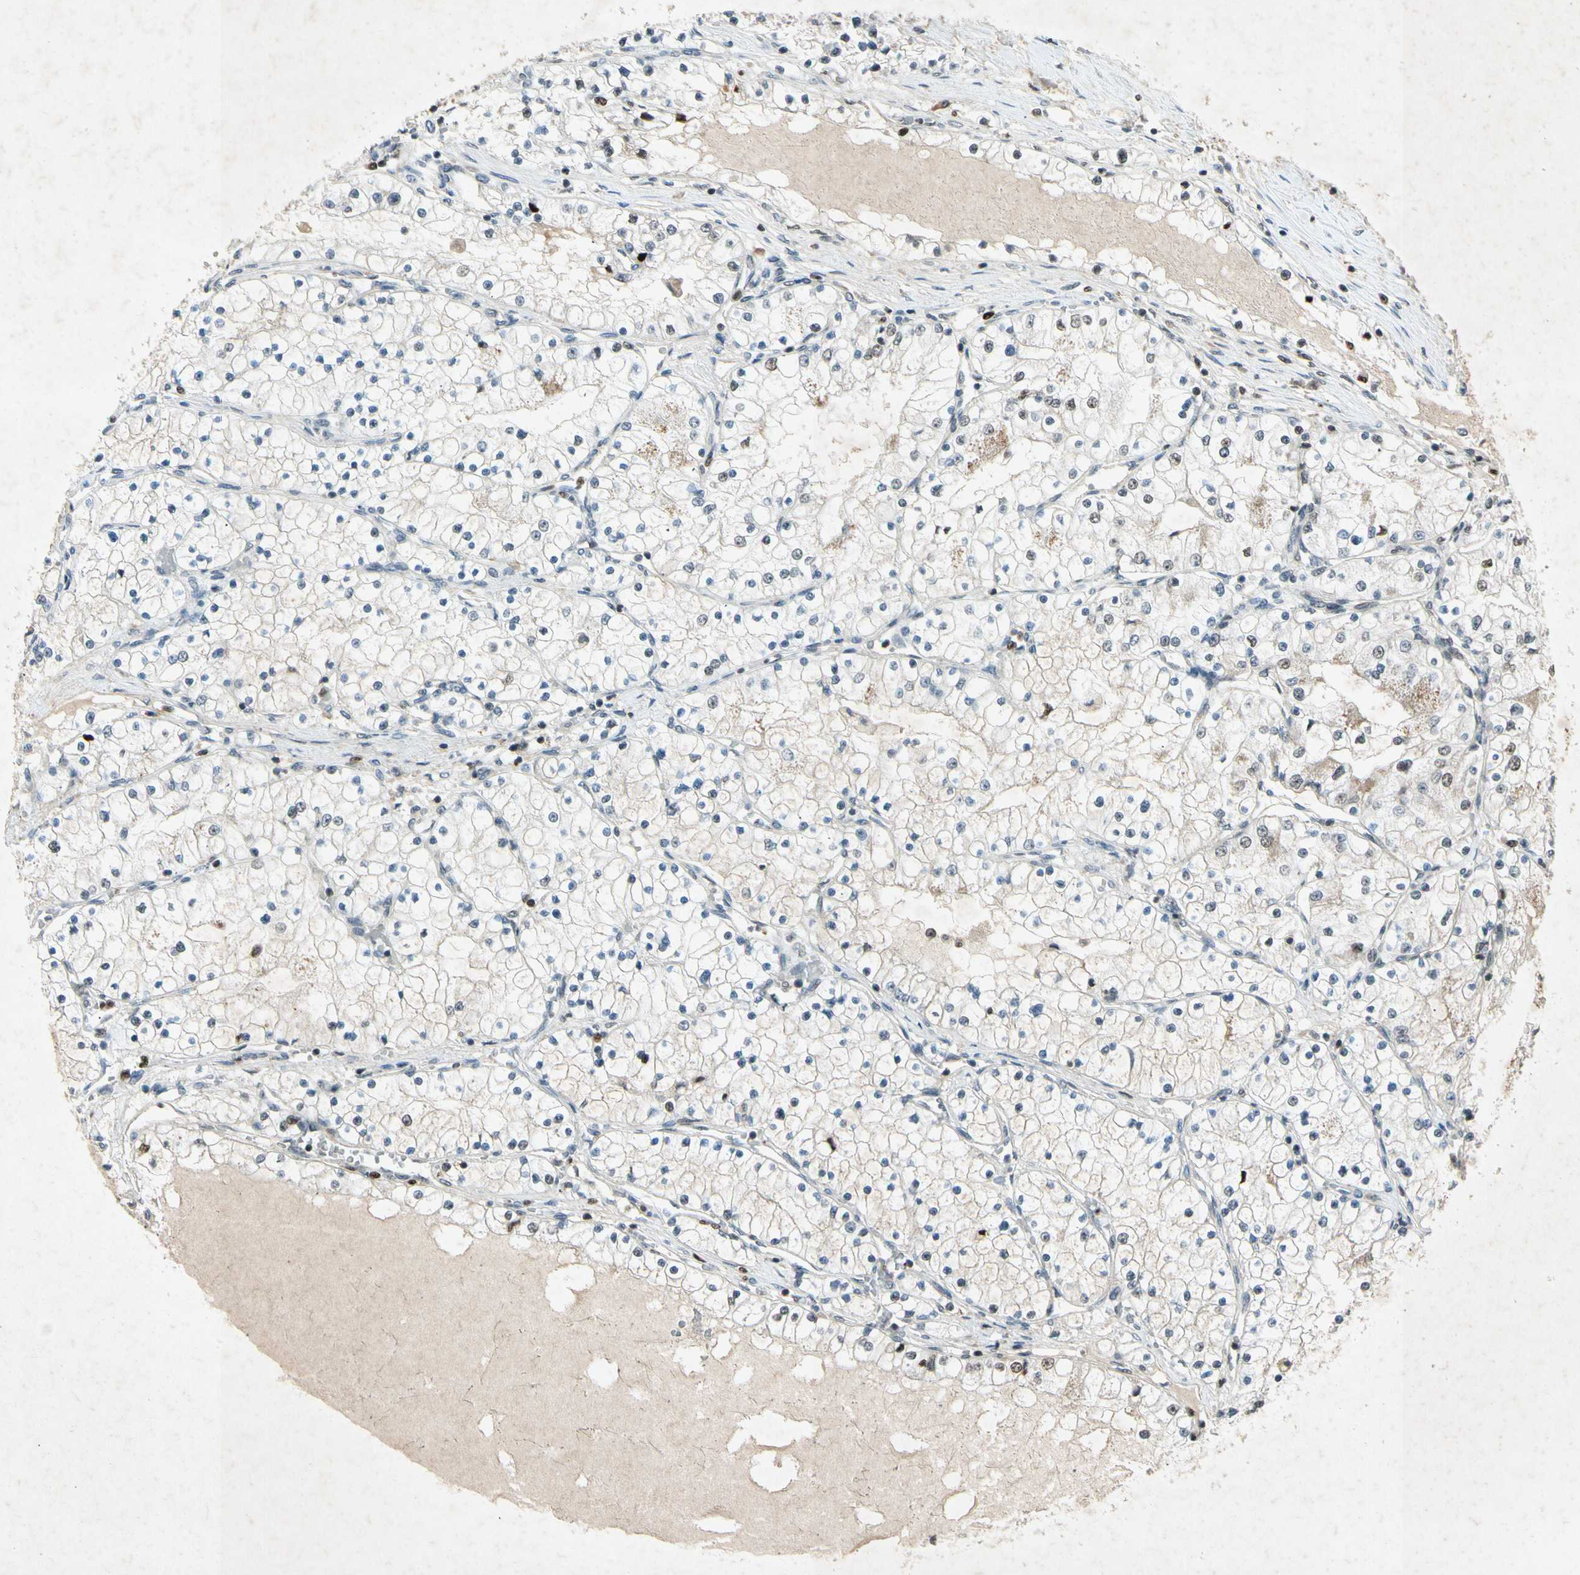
{"staining": {"intensity": "strong", "quantity": "<25%", "location": "nuclear"}, "tissue": "renal cancer", "cell_type": "Tumor cells", "image_type": "cancer", "snomed": [{"axis": "morphology", "description": "Adenocarcinoma, NOS"}, {"axis": "topography", "description": "Kidney"}], "caption": "A photomicrograph of renal cancer stained for a protein exhibits strong nuclear brown staining in tumor cells. The staining is performed using DAB brown chromogen to label protein expression. The nuclei are counter-stained blue using hematoxylin.", "gene": "RNF43", "patient": {"sex": "male", "age": 68}}